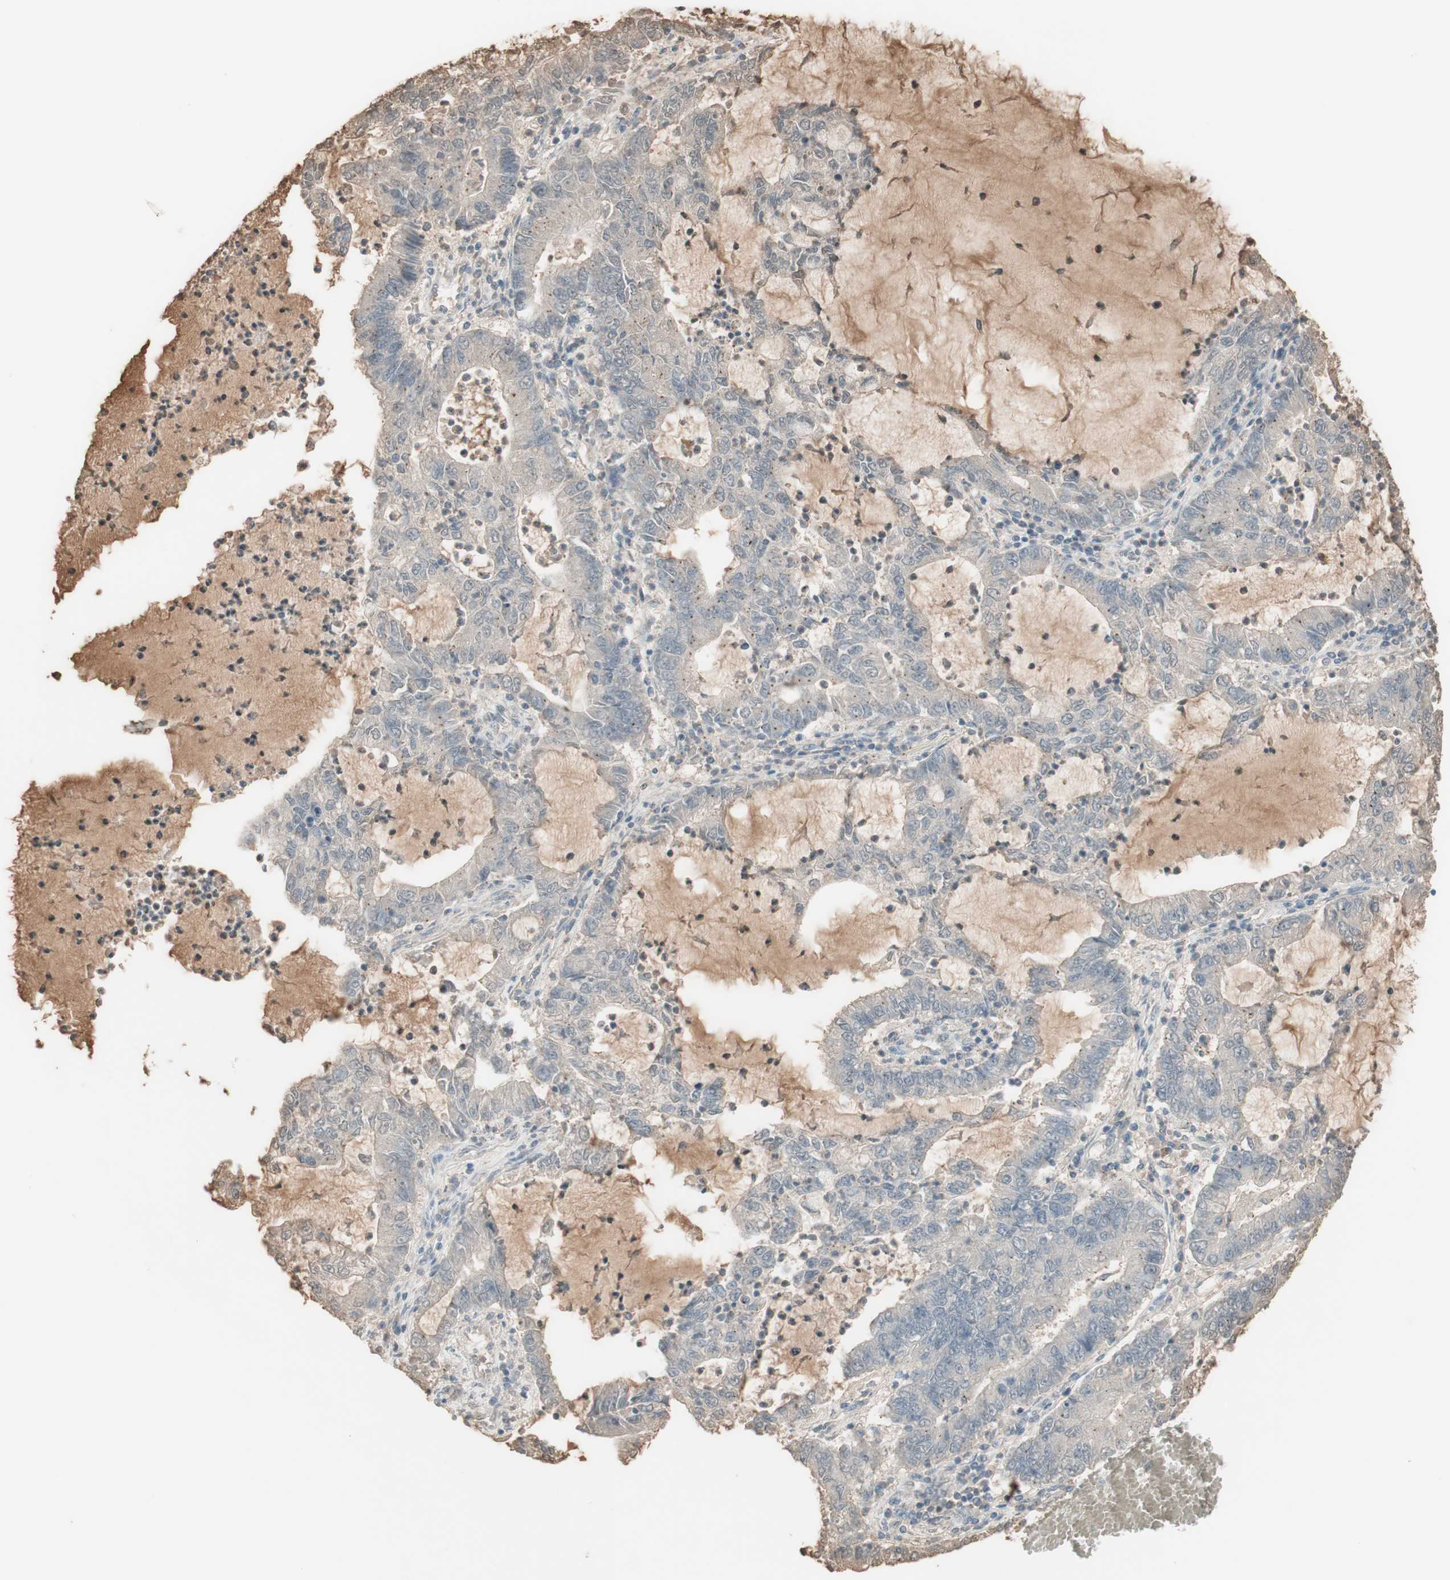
{"staining": {"intensity": "negative", "quantity": "none", "location": "none"}, "tissue": "lung cancer", "cell_type": "Tumor cells", "image_type": "cancer", "snomed": [{"axis": "morphology", "description": "Adenocarcinoma, NOS"}, {"axis": "topography", "description": "Lung"}], "caption": "IHC histopathology image of neoplastic tissue: lung cancer stained with DAB demonstrates no significant protein positivity in tumor cells.", "gene": "IFNG", "patient": {"sex": "female", "age": 51}}